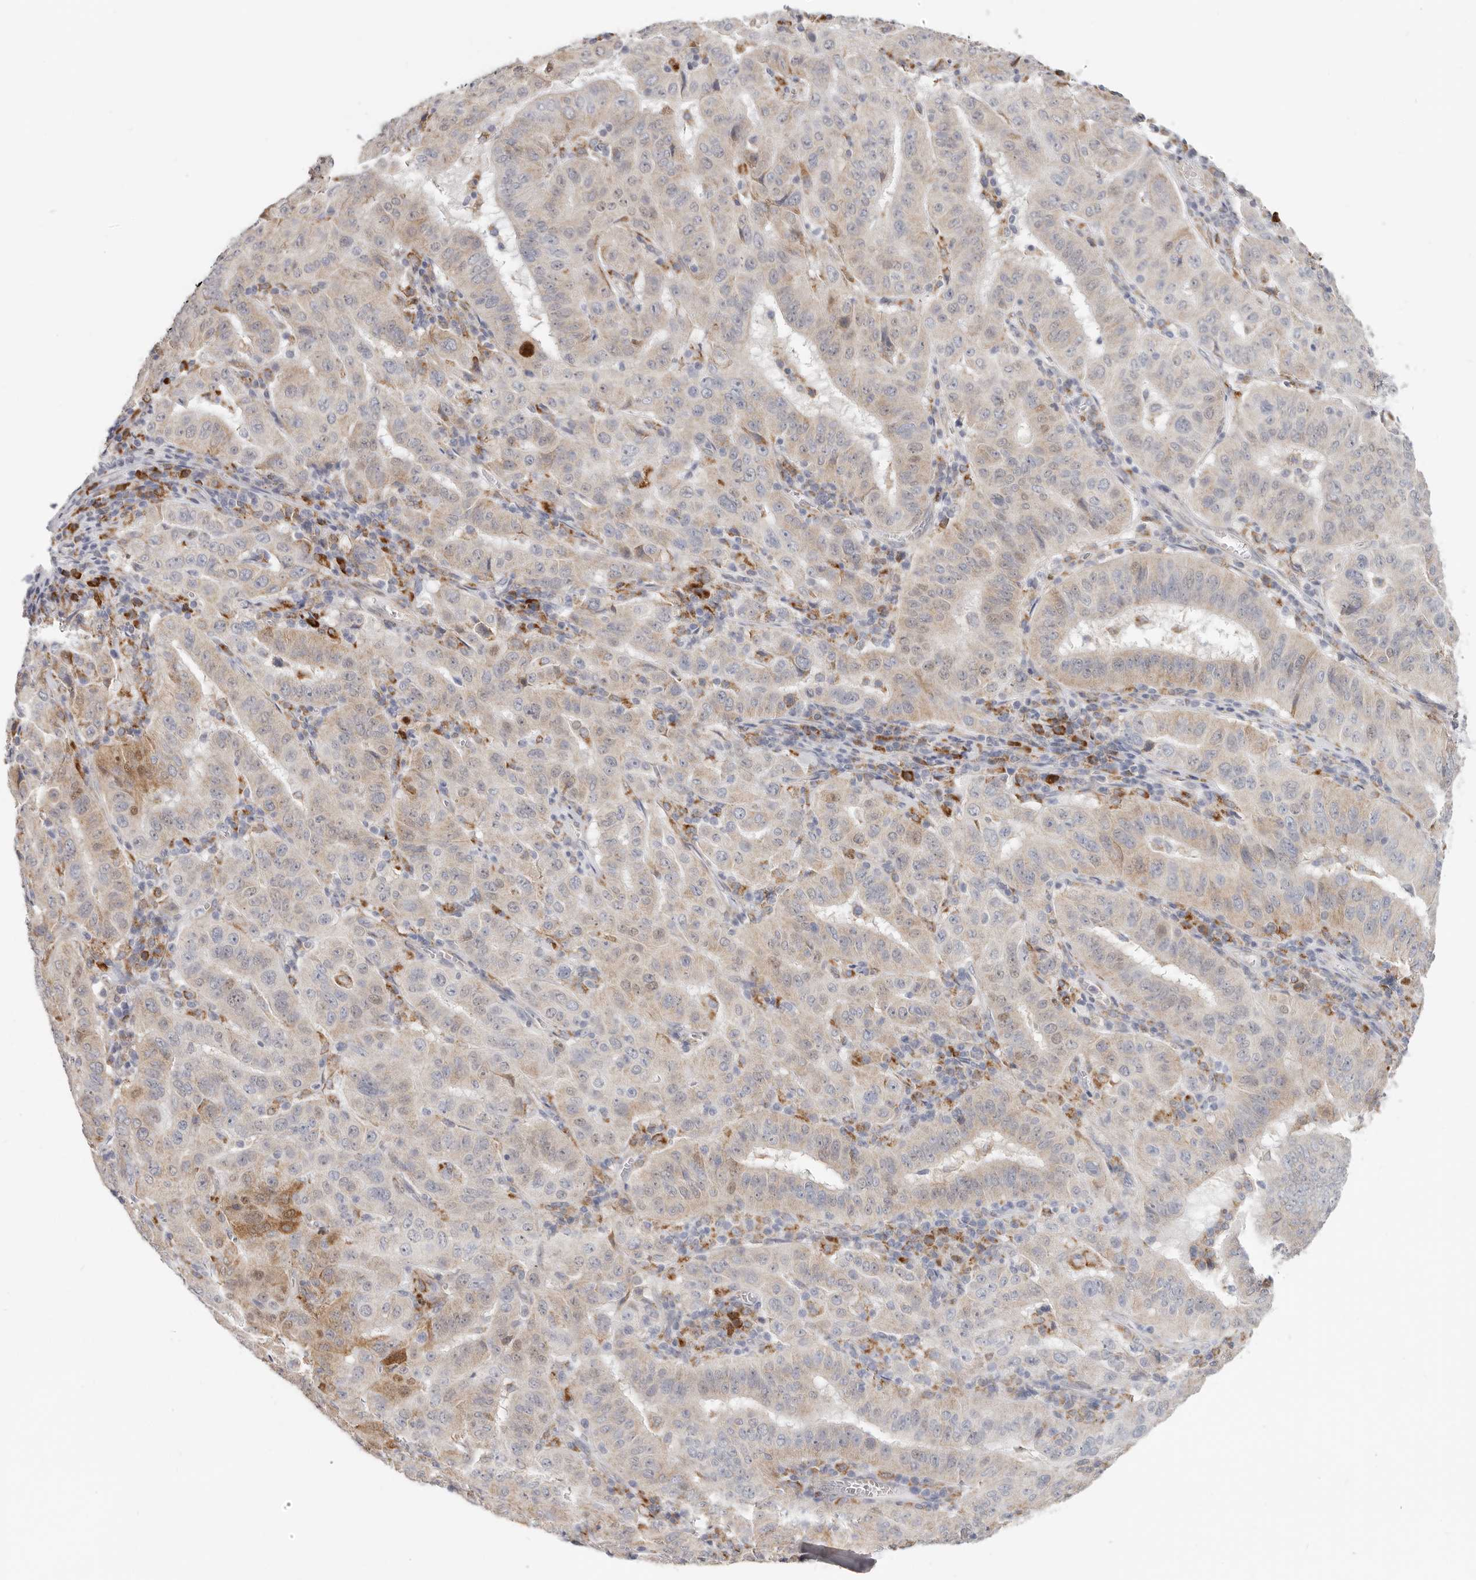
{"staining": {"intensity": "weak", "quantity": "<25%", "location": "cytoplasmic/membranous"}, "tissue": "pancreatic cancer", "cell_type": "Tumor cells", "image_type": "cancer", "snomed": [{"axis": "morphology", "description": "Adenocarcinoma, NOS"}, {"axis": "topography", "description": "Pancreas"}], "caption": "Pancreatic adenocarcinoma stained for a protein using IHC displays no positivity tumor cells.", "gene": "IL32", "patient": {"sex": "male", "age": 63}}